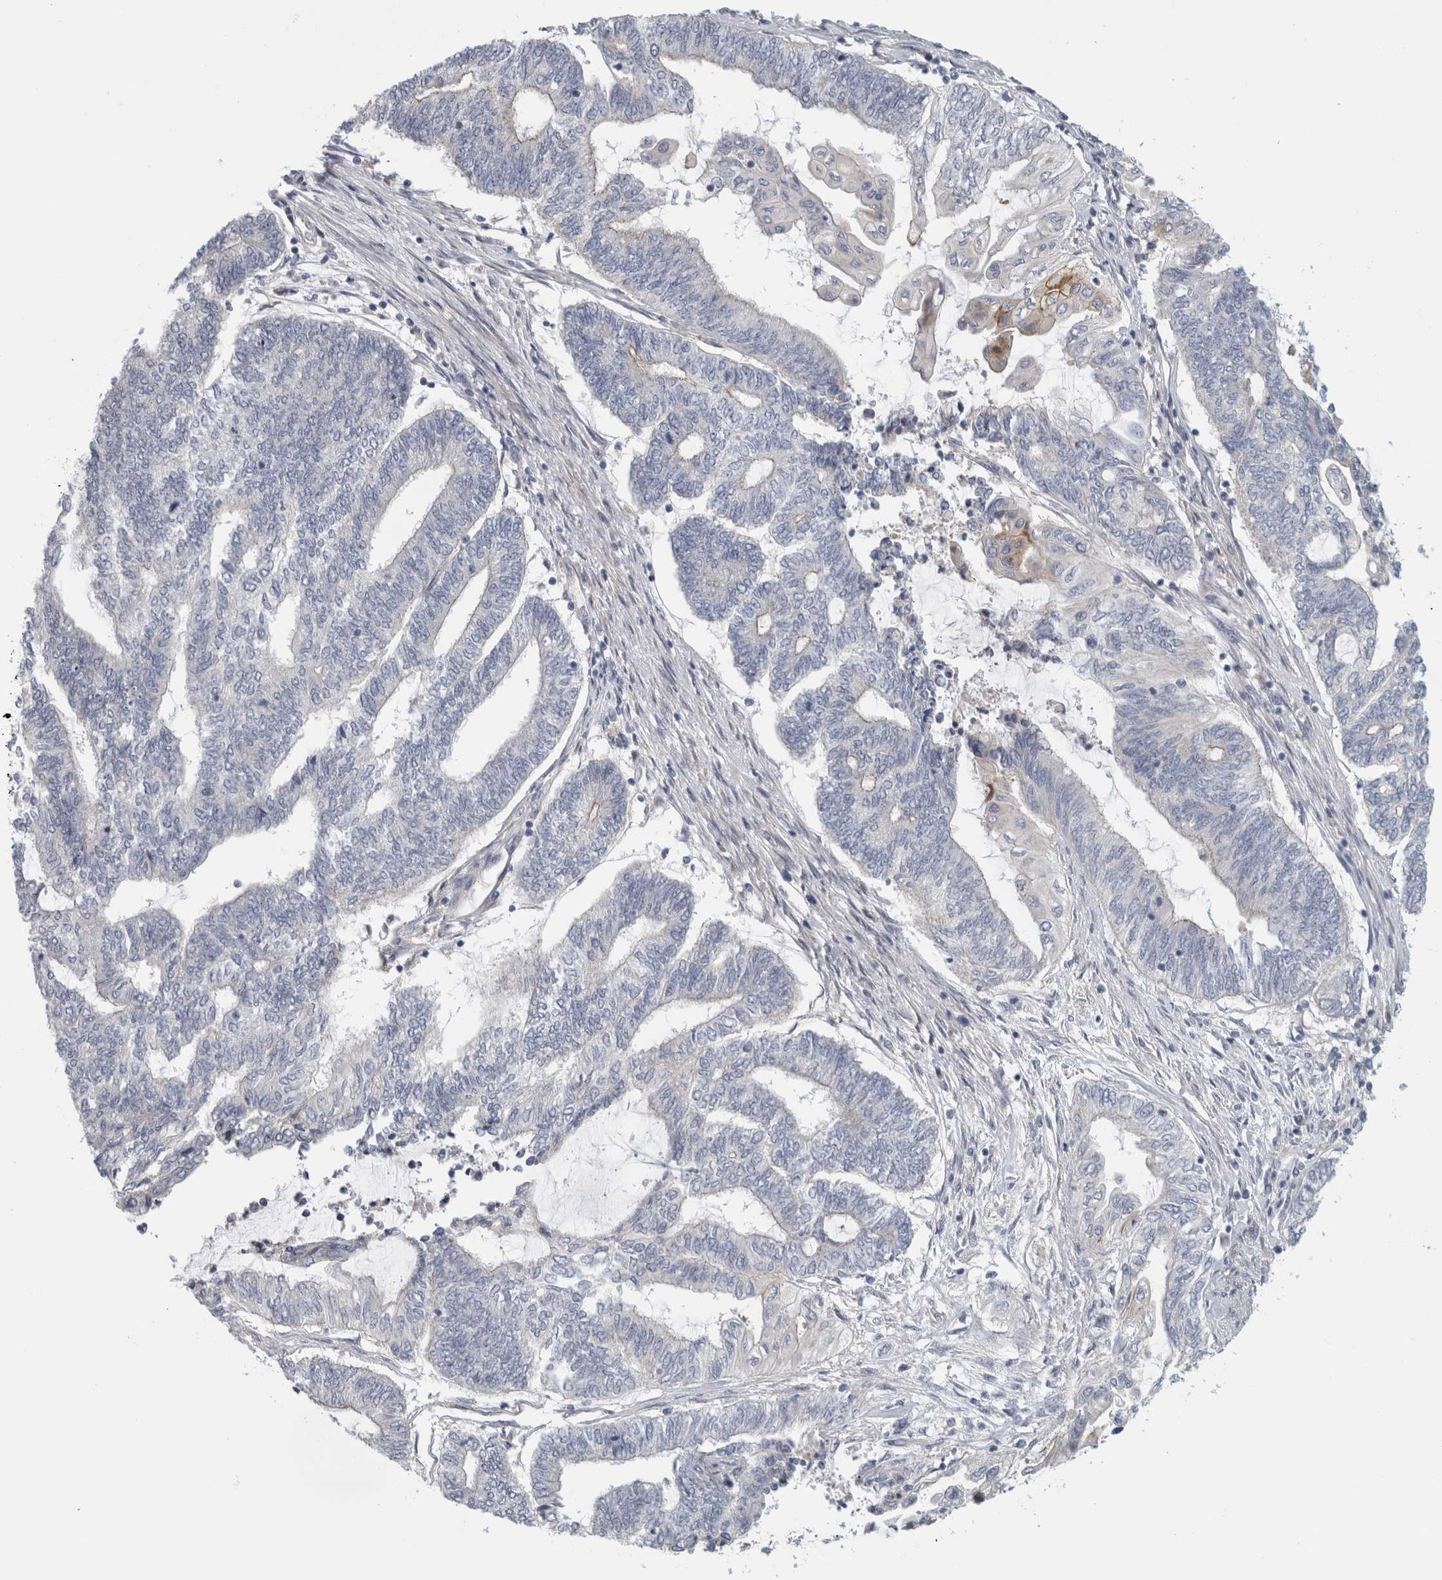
{"staining": {"intensity": "negative", "quantity": "none", "location": "none"}, "tissue": "endometrial cancer", "cell_type": "Tumor cells", "image_type": "cancer", "snomed": [{"axis": "morphology", "description": "Adenocarcinoma, NOS"}, {"axis": "topography", "description": "Uterus"}, {"axis": "topography", "description": "Endometrium"}], "caption": "Tumor cells are negative for brown protein staining in adenocarcinoma (endometrial).", "gene": "ZNF804B", "patient": {"sex": "female", "age": 70}}